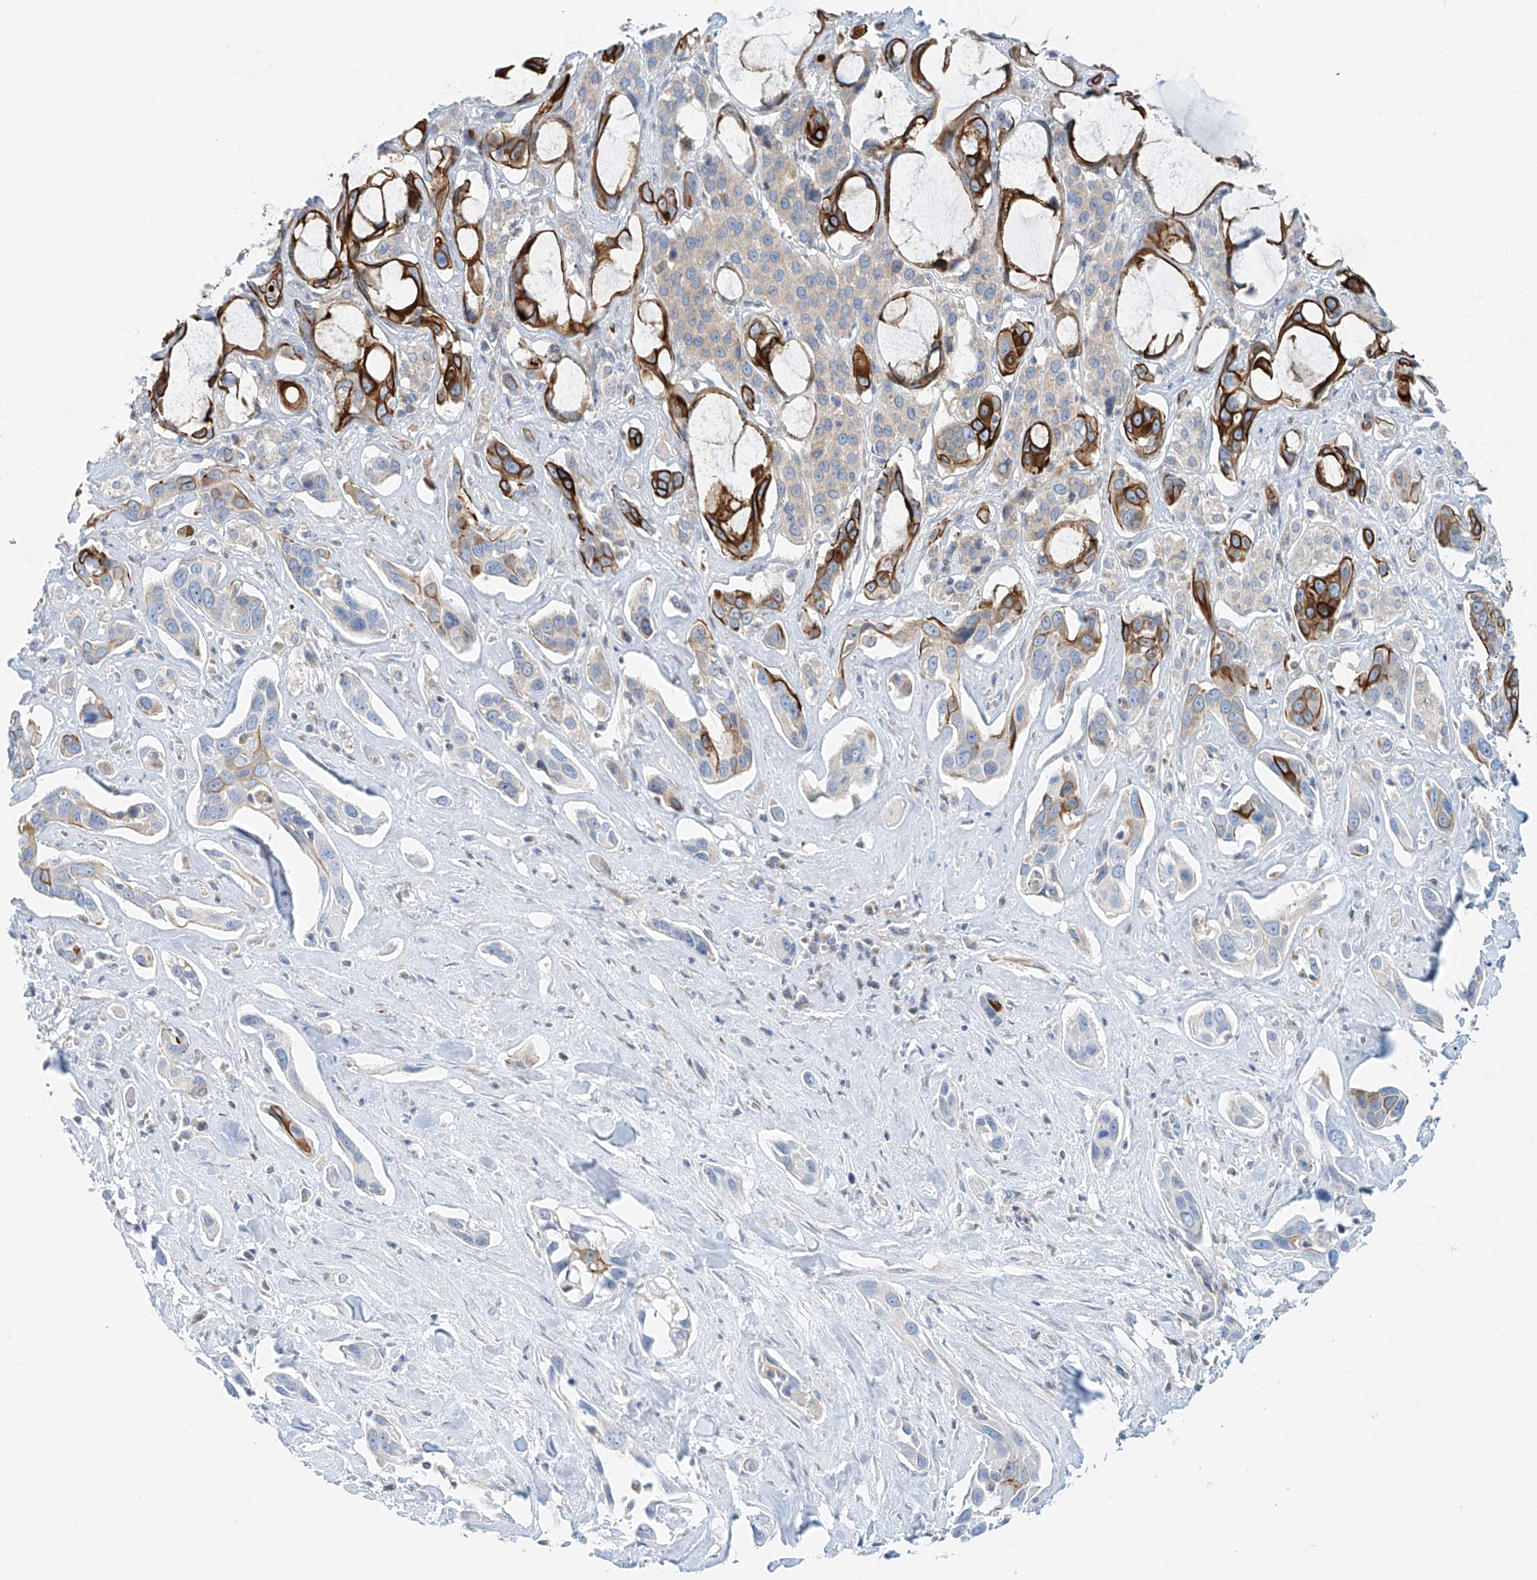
{"staining": {"intensity": "strong", "quantity": "25%-75%", "location": "cytoplasmic/membranous"}, "tissue": "pancreatic cancer", "cell_type": "Tumor cells", "image_type": "cancer", "snomed": [{"axis": "morphology", "description": "Adenocarcinoma, NOS"}, {"axis": "topography", "description": "Pancreas"}], "caption": "An image of adenocarcinoma (pancreatic) stained for a protein displays strong cytoplasmic/membranous brown staining in tumor cells. Nuclei are stained in blue.", "gene": "EIPR1", "patient": {"sex": "female", "age": 60}}